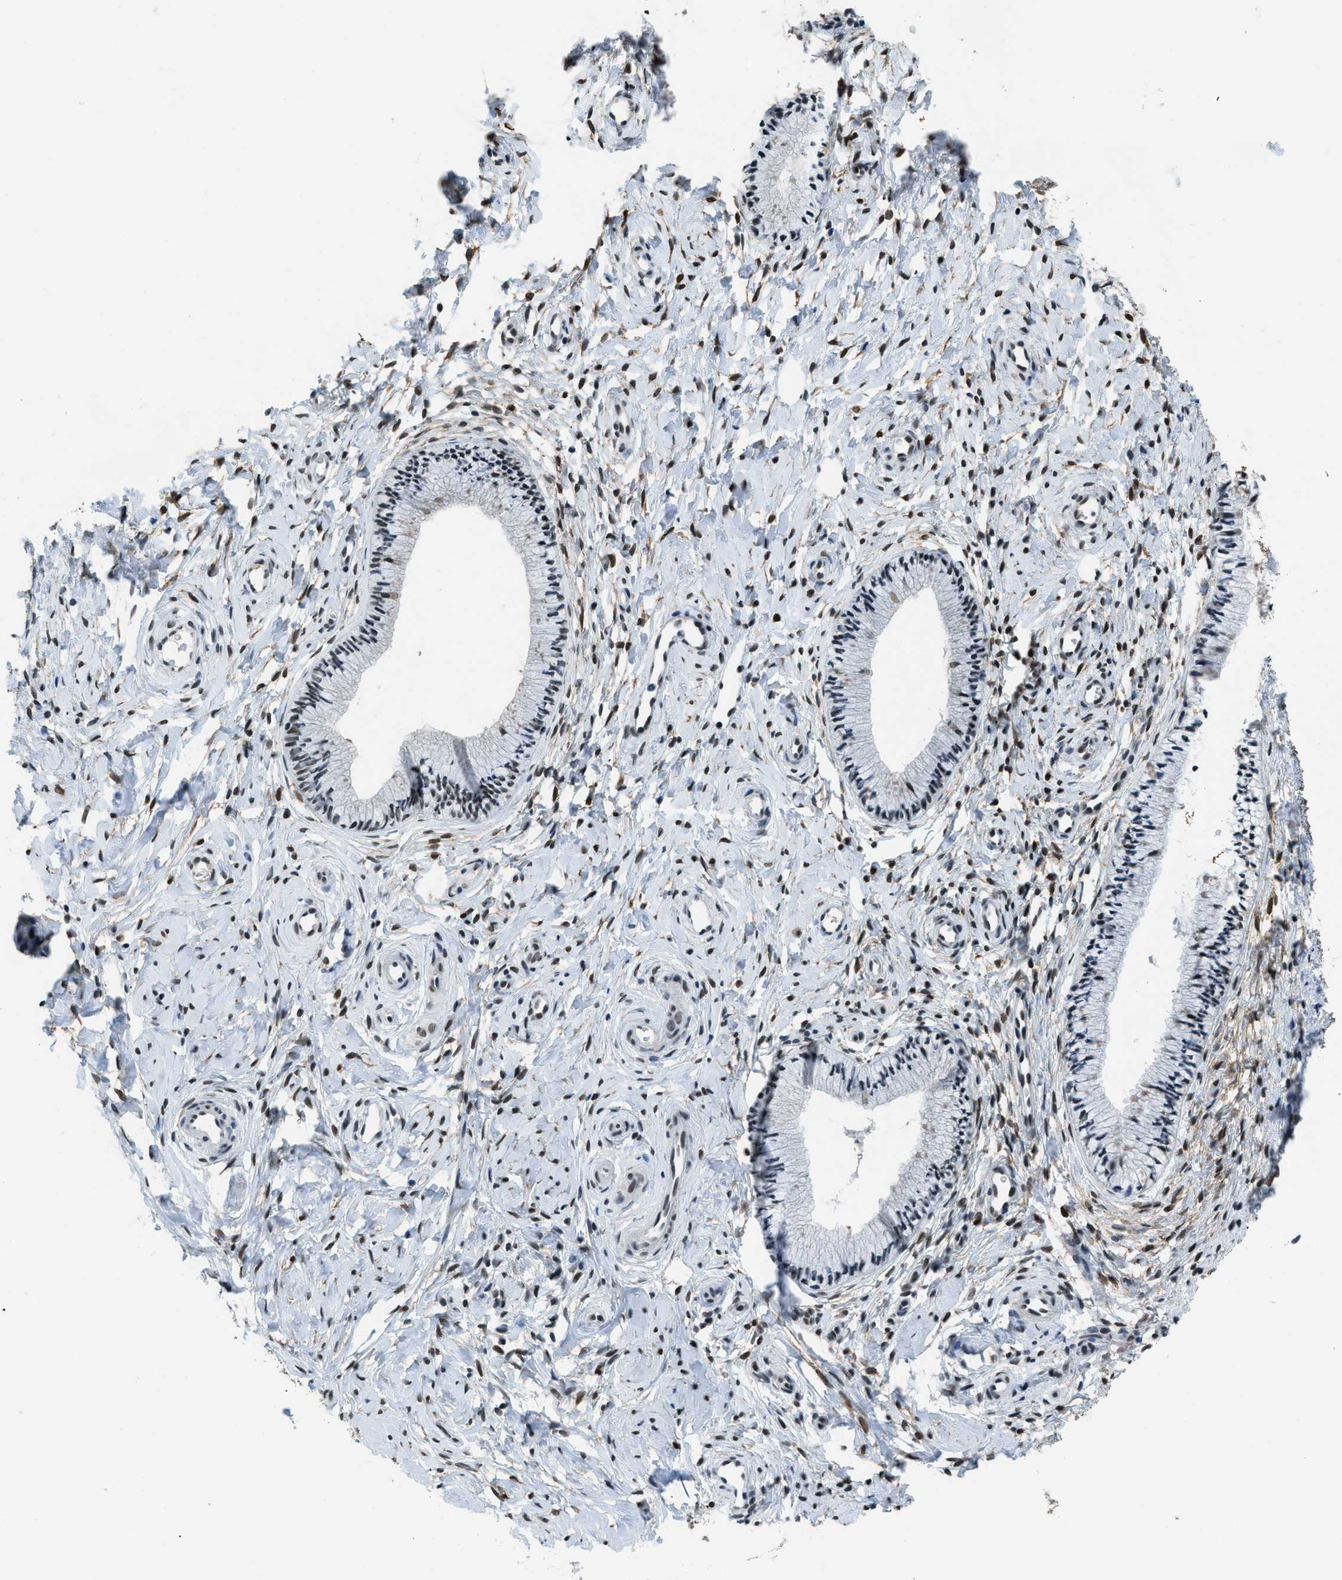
{"staining": {"intensity": "moderate", "quantity": "25%-75%", "location": "nuclear"}, "tissue": "cervix", "cell_type": "Glandular cells", "image_type": "normal", "snomed": [{"axis": "morphology", "description": "Normal tissue, NOS"}, {"axis": "topography", "description": "Cervix"}], "caption": "Immunohistochemistry histopathology image of benign human cervix stained for a protein (brown), which exhibits medium levels of moderate nuclear positivity in approximately 25%-75% of glandular cells.", "gene": "GATAD2B", "patient": {"sex": "female", "age": 39}}